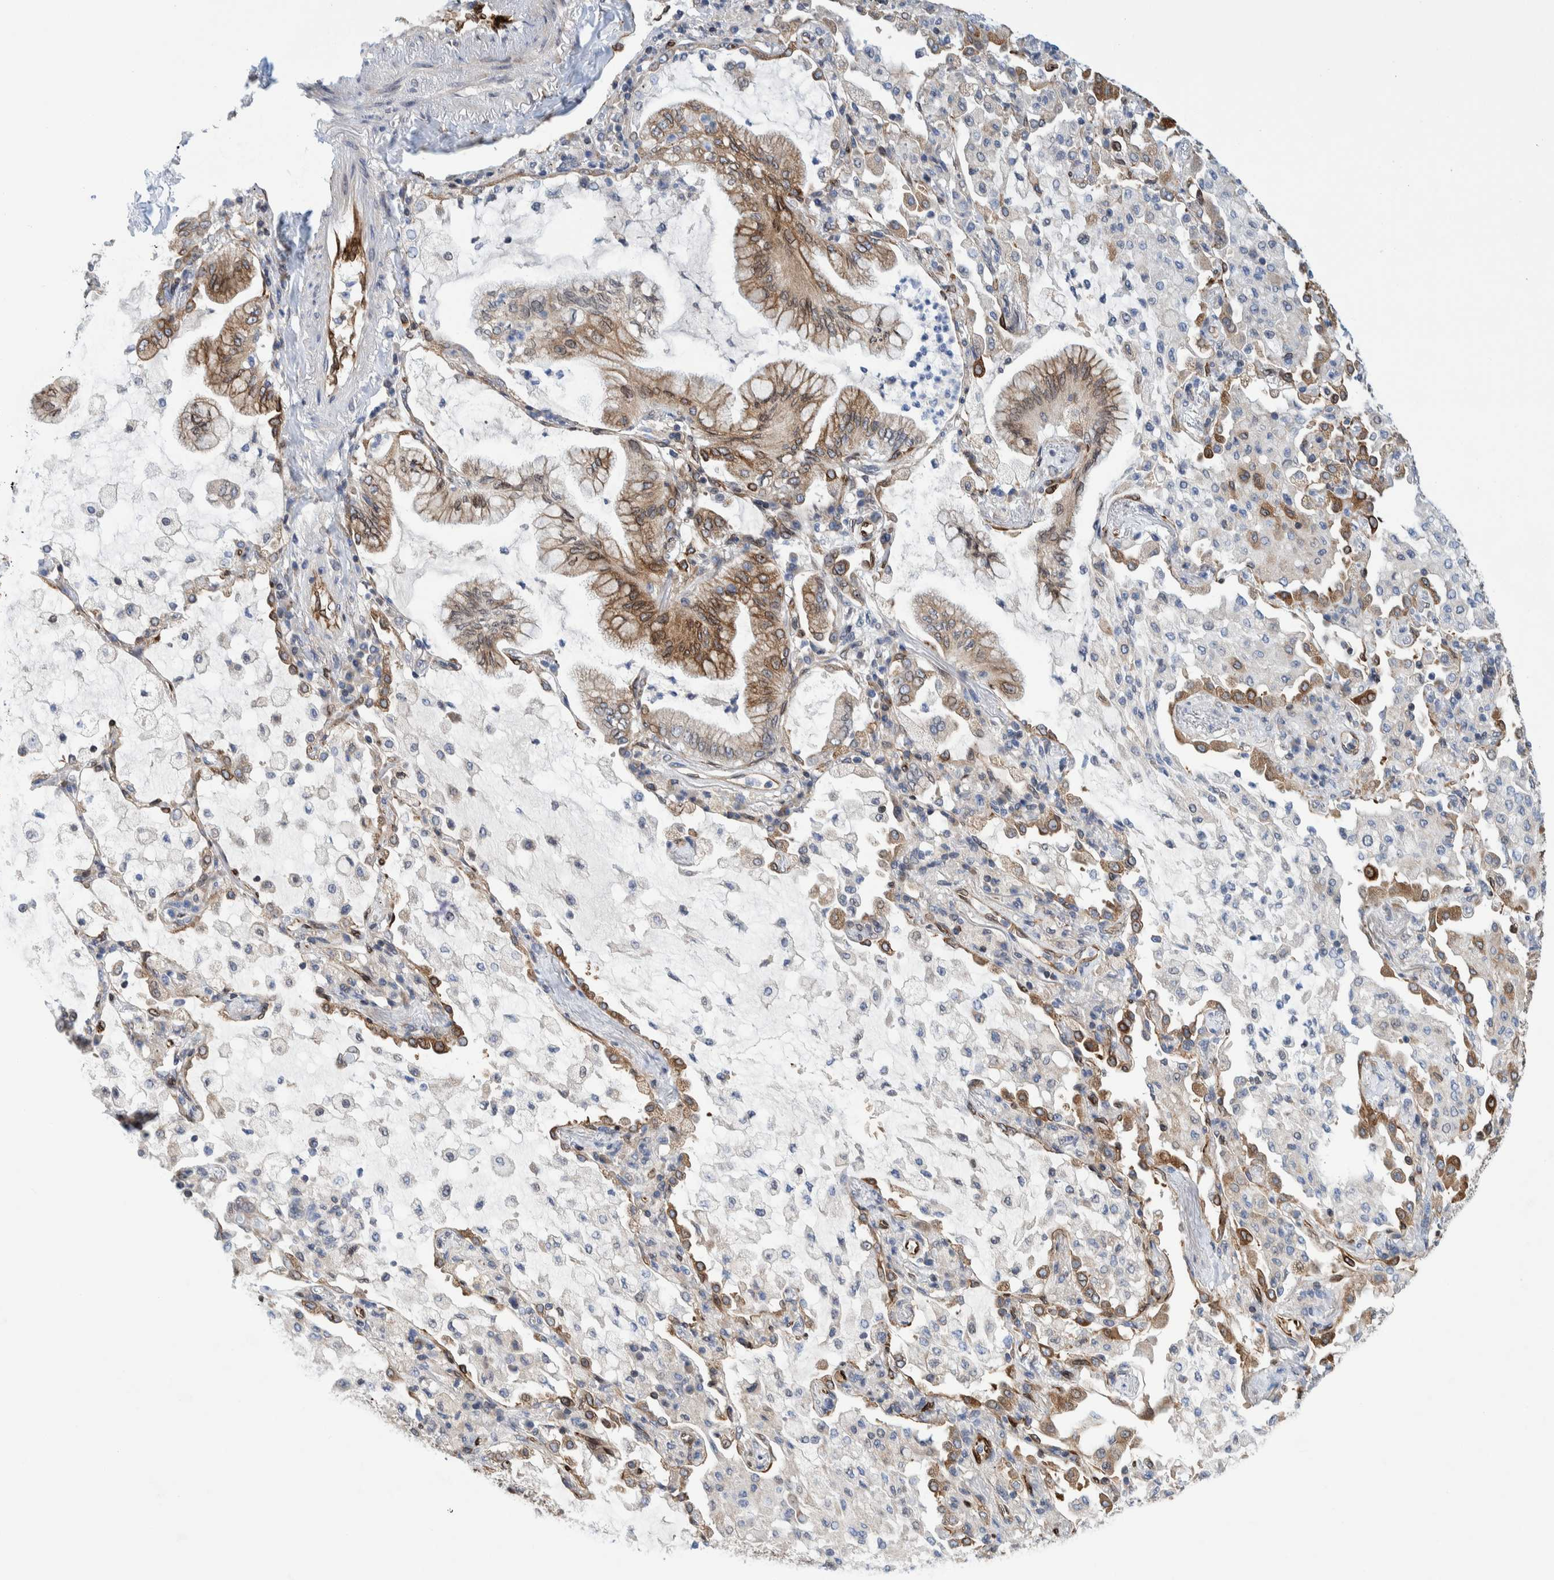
{"staining": {"intensity": "moderate", "quantity": ">75%", "location": "cytoplasmic/membranous"}, "tissue": "lung cancer", "cell_type": "Tumor cells", "image_type": "cancer", "snomed": [{"axis": "morphology", "description": "Adenocarcinoma, NOS"}, {"axis": "topography", "description": "Lung"}], "caption": "Adenocarcinoma (lung) stained with a protein marker exhibits moderate staining in tumor cells.", "gene": "THEM6", "patient": {"sex": "female", "age": 70}}